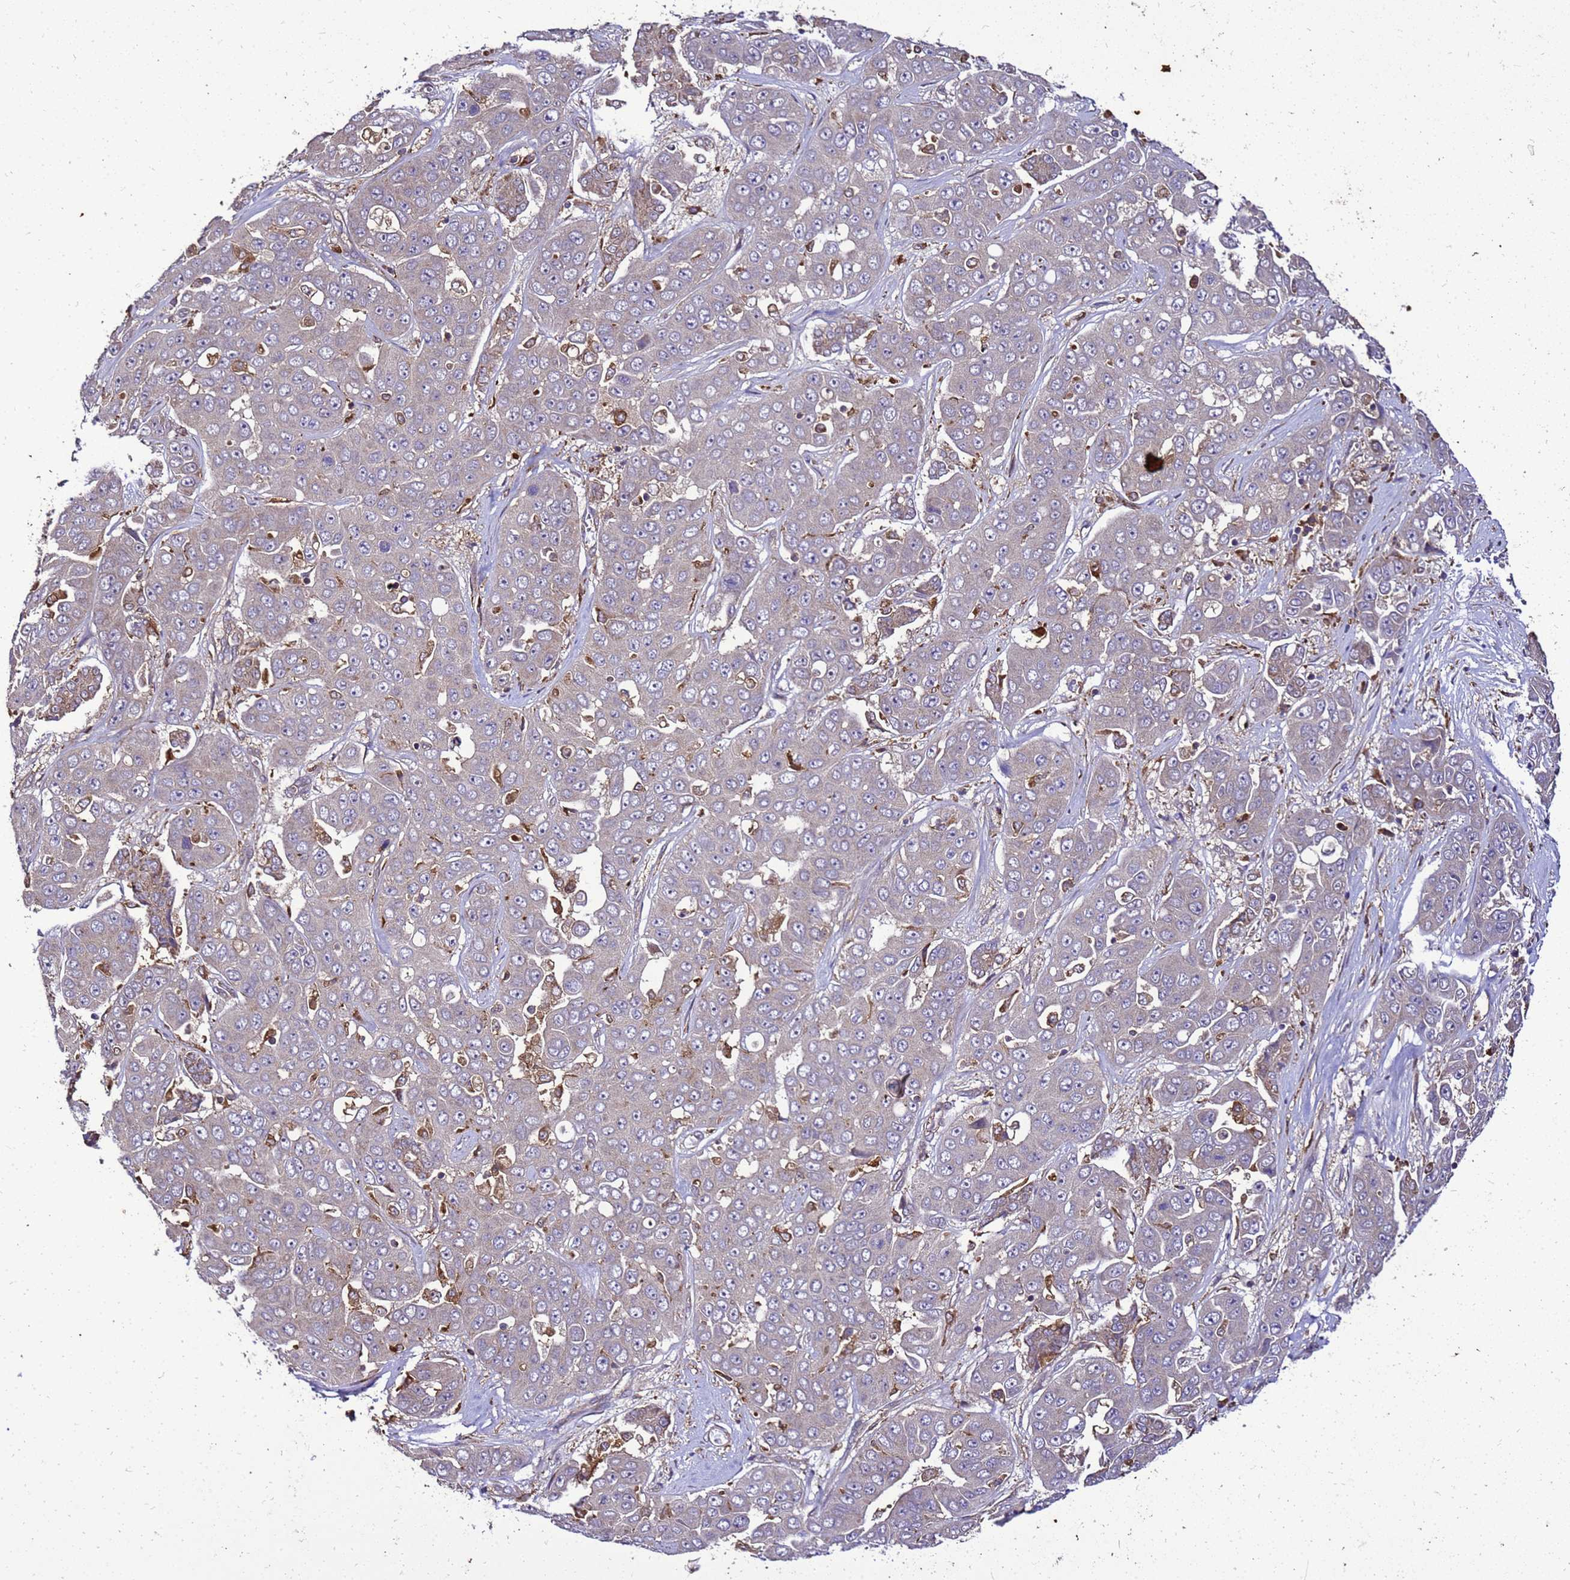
{"staining": {"intensity": "negative", "quantity": "none", "location": "none"}, "tissue": "liver cancer", "cell_type": "Tumor cells", "image_type": "cancer", "snomed": [{"axis": "morphology", "description": "Cholangiocarcinoma"}, {"axis": "topography", "description": "Liver"}], "caption": "This is an immunohistochemistry photomicrograph of human liver cholangiocarcinoma. There is no staining in tumor cells.", "gene": "TRABD", "patient": {"sex": "female", "age": 52}}